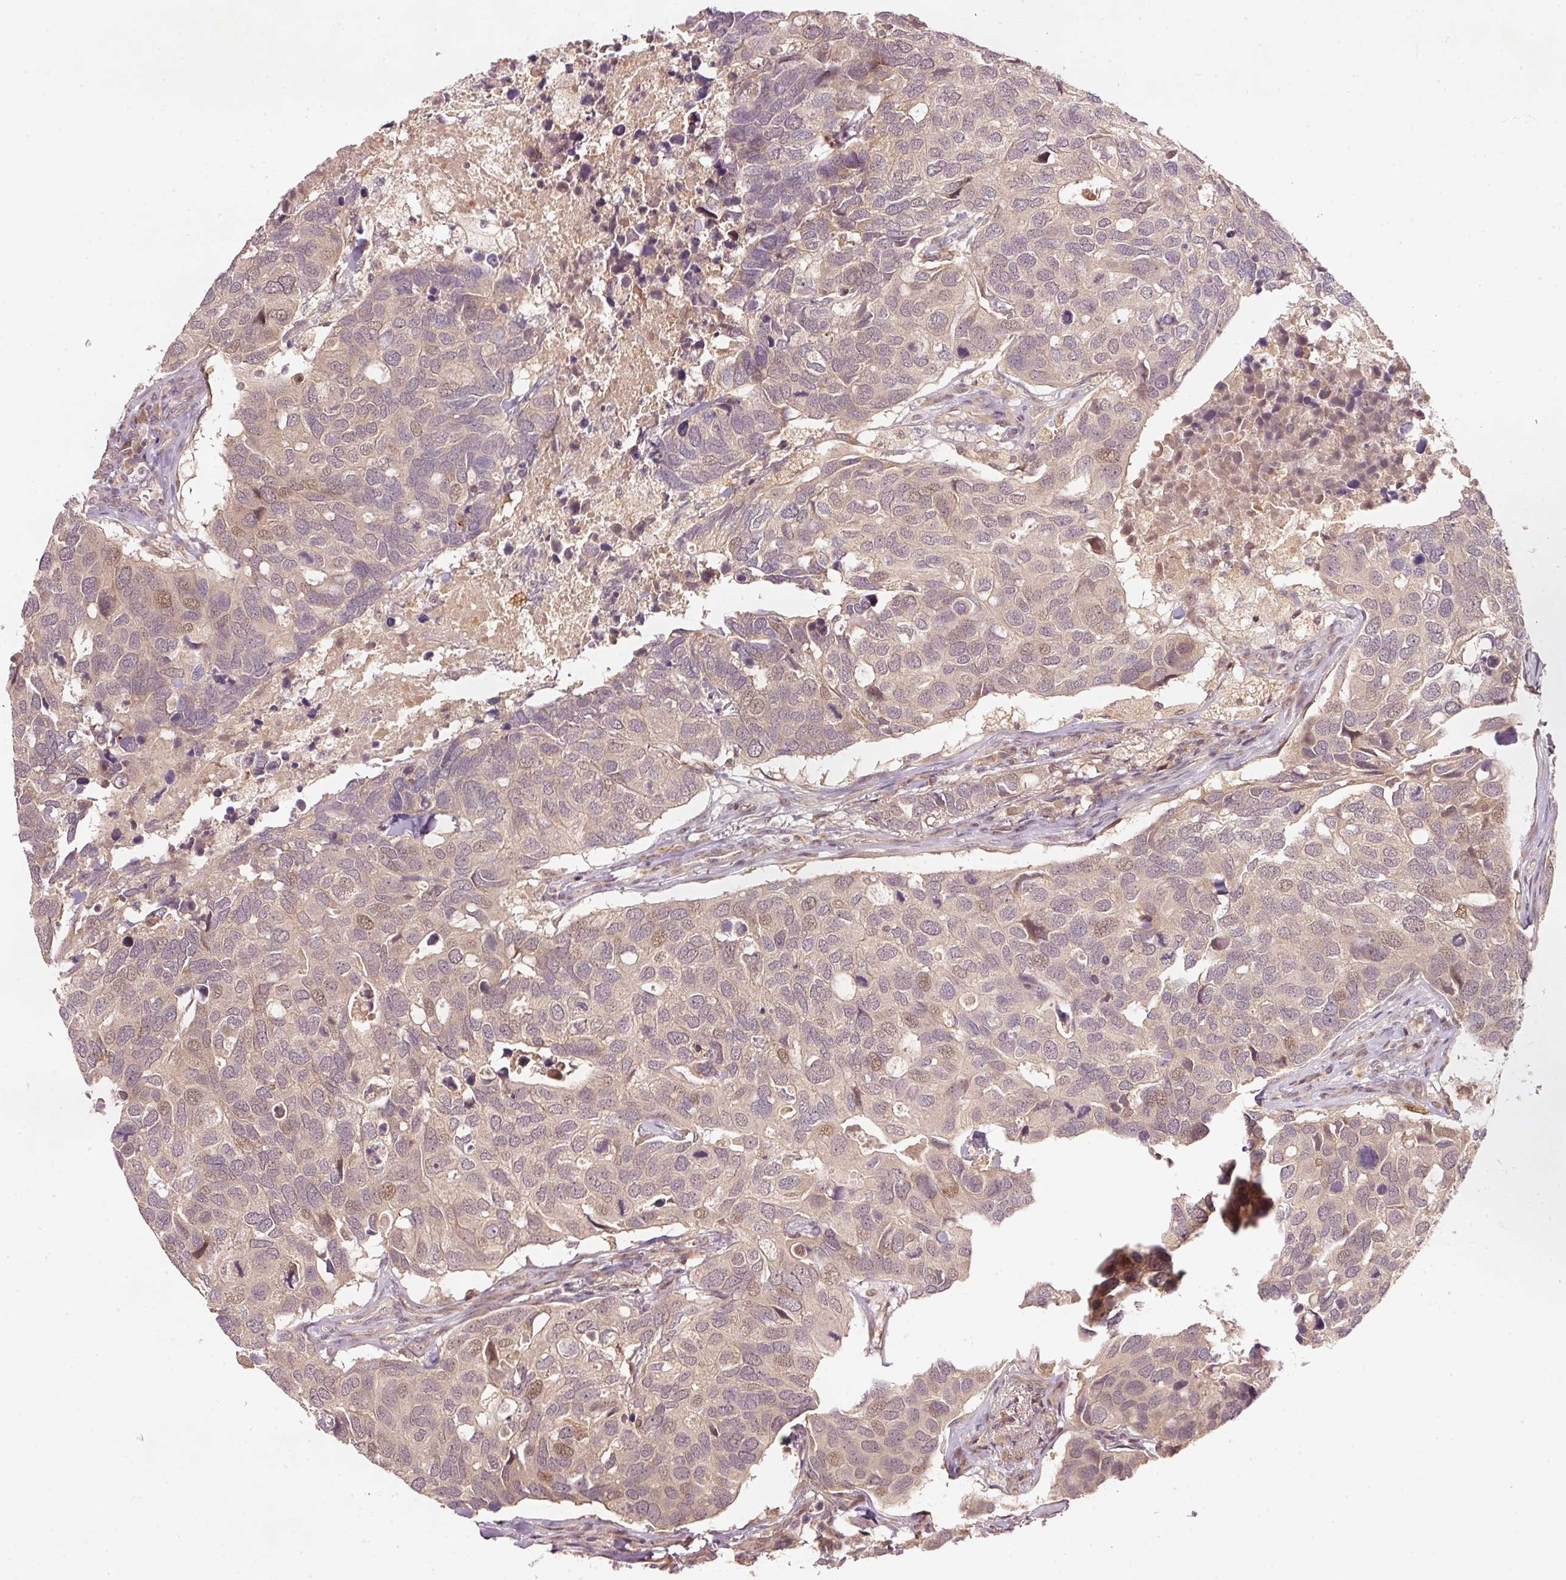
{"staining": {"intensity": "weak", "quantity": "<25%", "location": "nuclear"}, "tissue": "breast cancer", "cell_type": "Tumor cells", "image_type": "cancer", "snomed": [{"axis": "morphology", "description": "Duct carcinoma"}, {"axis": "topography", "description": "Breast"}], "caption": "Immunohistochemistry of human breast cancer displays no positivity in tumor cells.", "gene": "PCDHB1", "patient": {"sex": "female", "age": 83}}